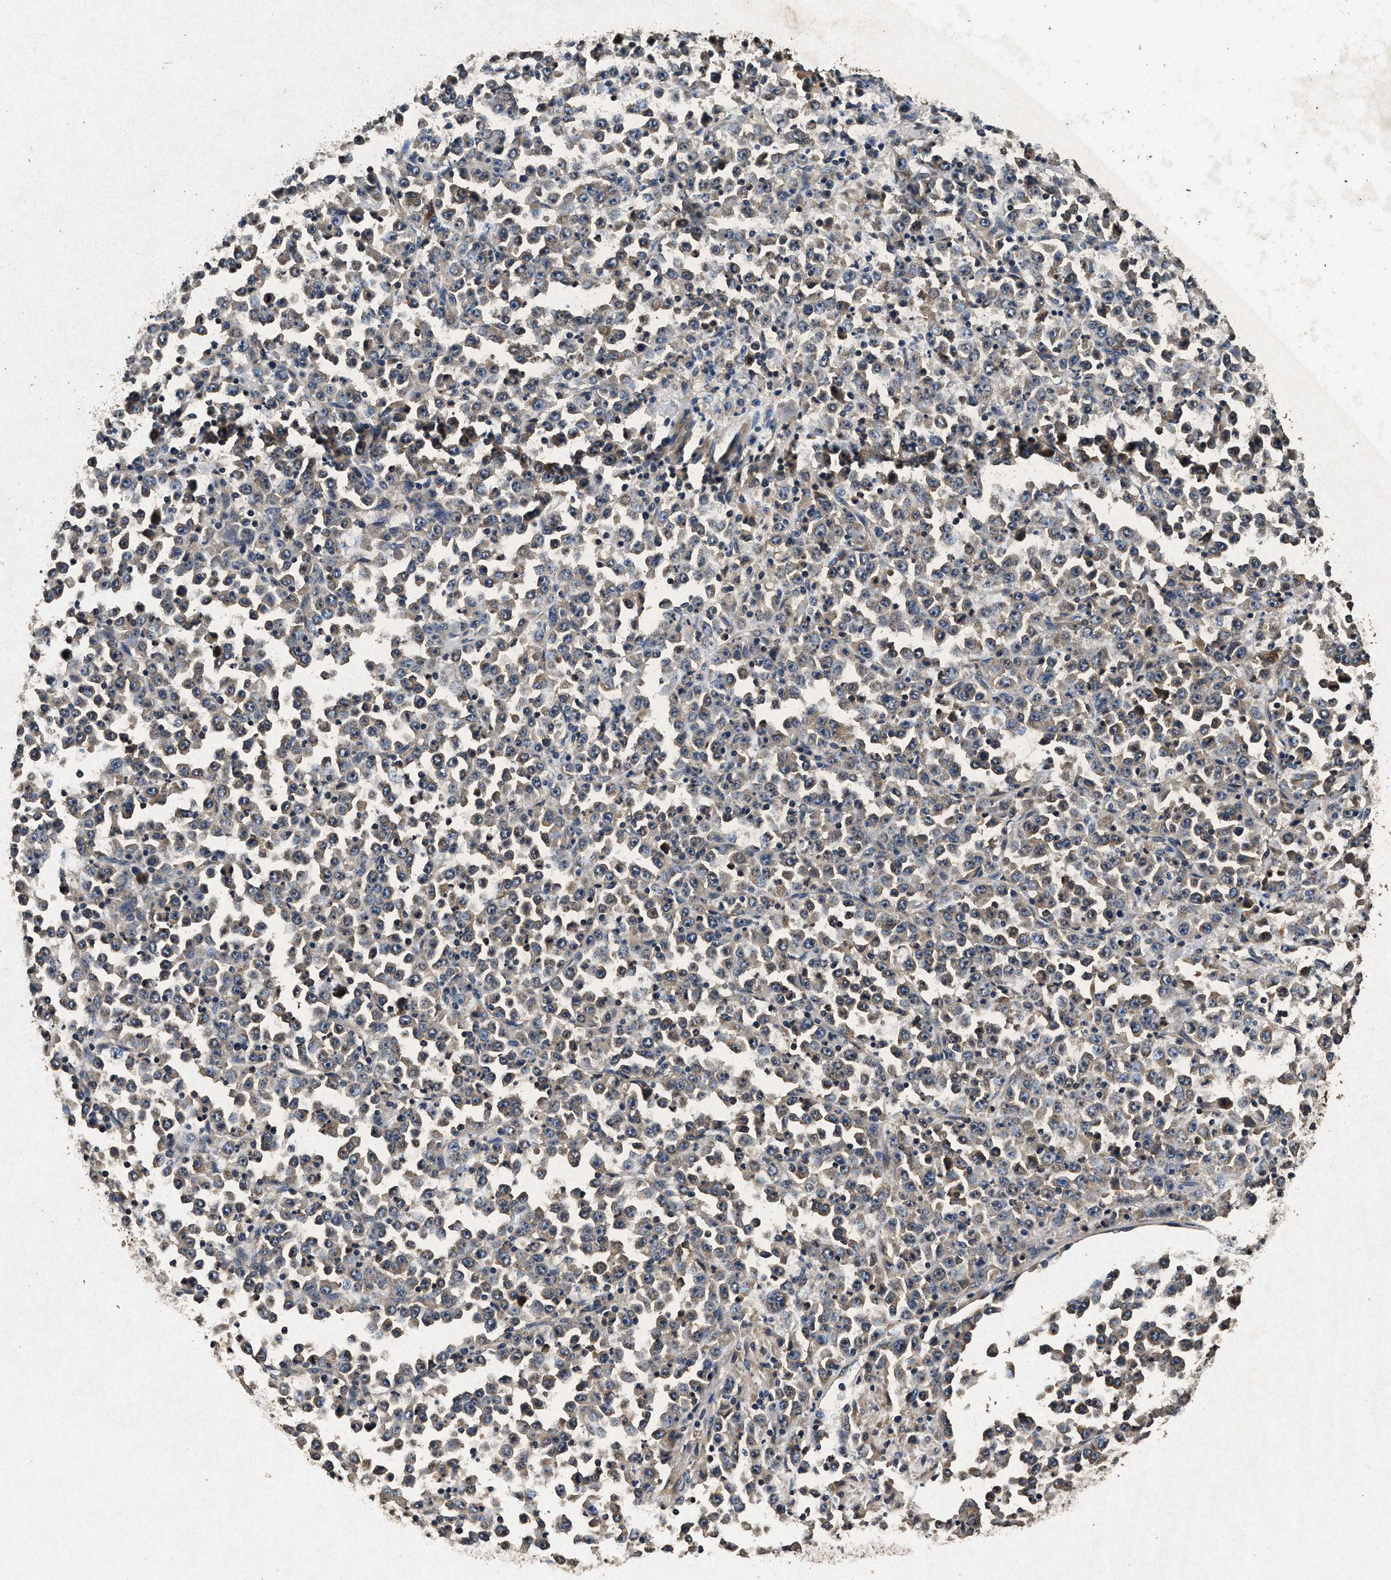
{"staining": {"intensity": "weak", "quantity": "<25%", "location": "cytoplasmic/membranous"}, "tissue": "stomach cancer", "cell_type": "Tumor cells", "image_type": "cancer", "snomed": [{"axis": "morphology", "description": "Normal tissue, NOS"}, {"axis": "morphology", "description": "Adenocarcinoma, NOS"}, {"axis": "topography", "description": "Stomach, upper"}, {"axis": "topography", "description": "Stomach"}], "caption": "The IHC photomicrograph has no significant expression in tumor cells of adenocarcinoma (stomach) tissue. Brightfield microscopy of immunohistochemistry stained with DAB (brown) and hematoxylin (blue), captured at high magnification.", "gene": "PPP1CC", "patient": {"sex": "male", "age": 59}}